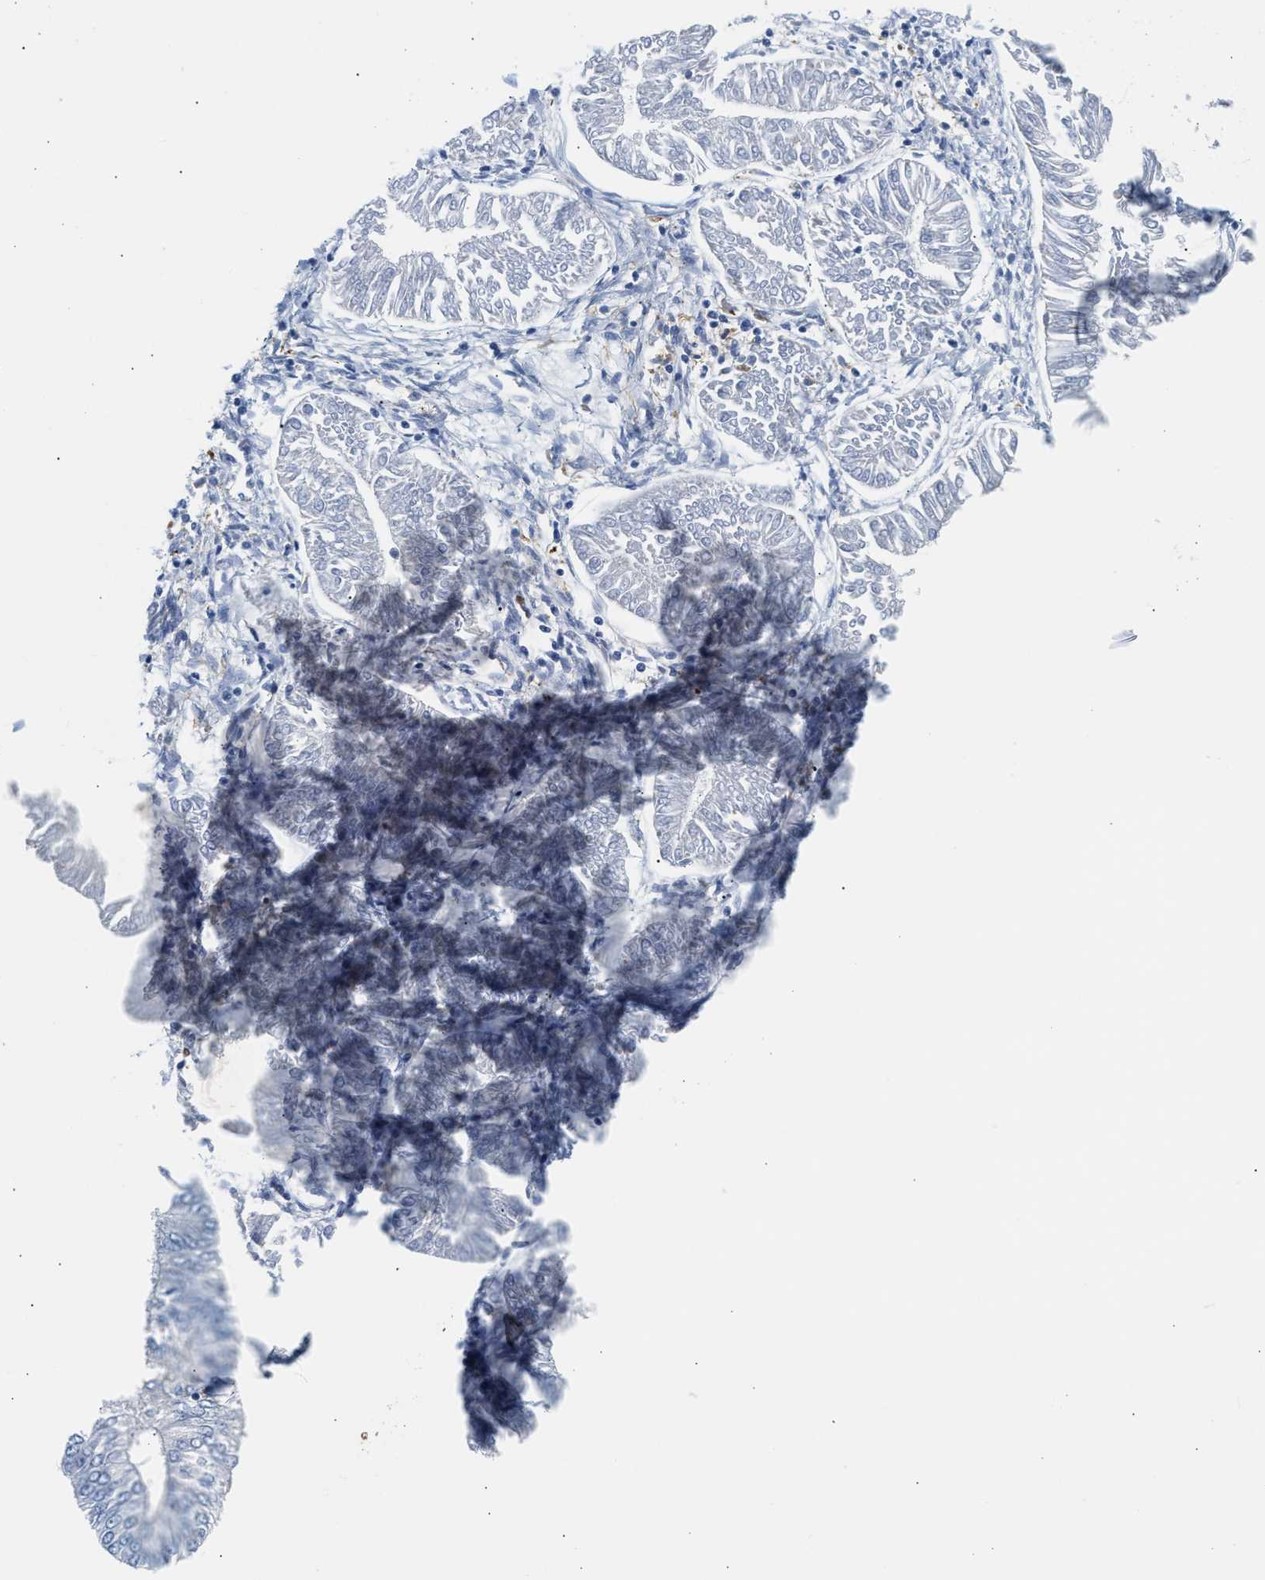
{"staining": {"intensity": "negative", "quantity": "none", "location": "none"}, "tissue": "endometrial cancer", "cell_type": "Tumor cells", "image_type": "cancer", "snomed": [{"axis": "morphology", "description": "Adenocarcinoma, NOS"}, {"axis": "topography", "description": "Endometrium"}], "caption": "Tumor cells are negative for brown protein staining in adenocarcinoma (endometrial).", "gene": "PPM1L", "patient": {"sex": "female", "age": 53}}